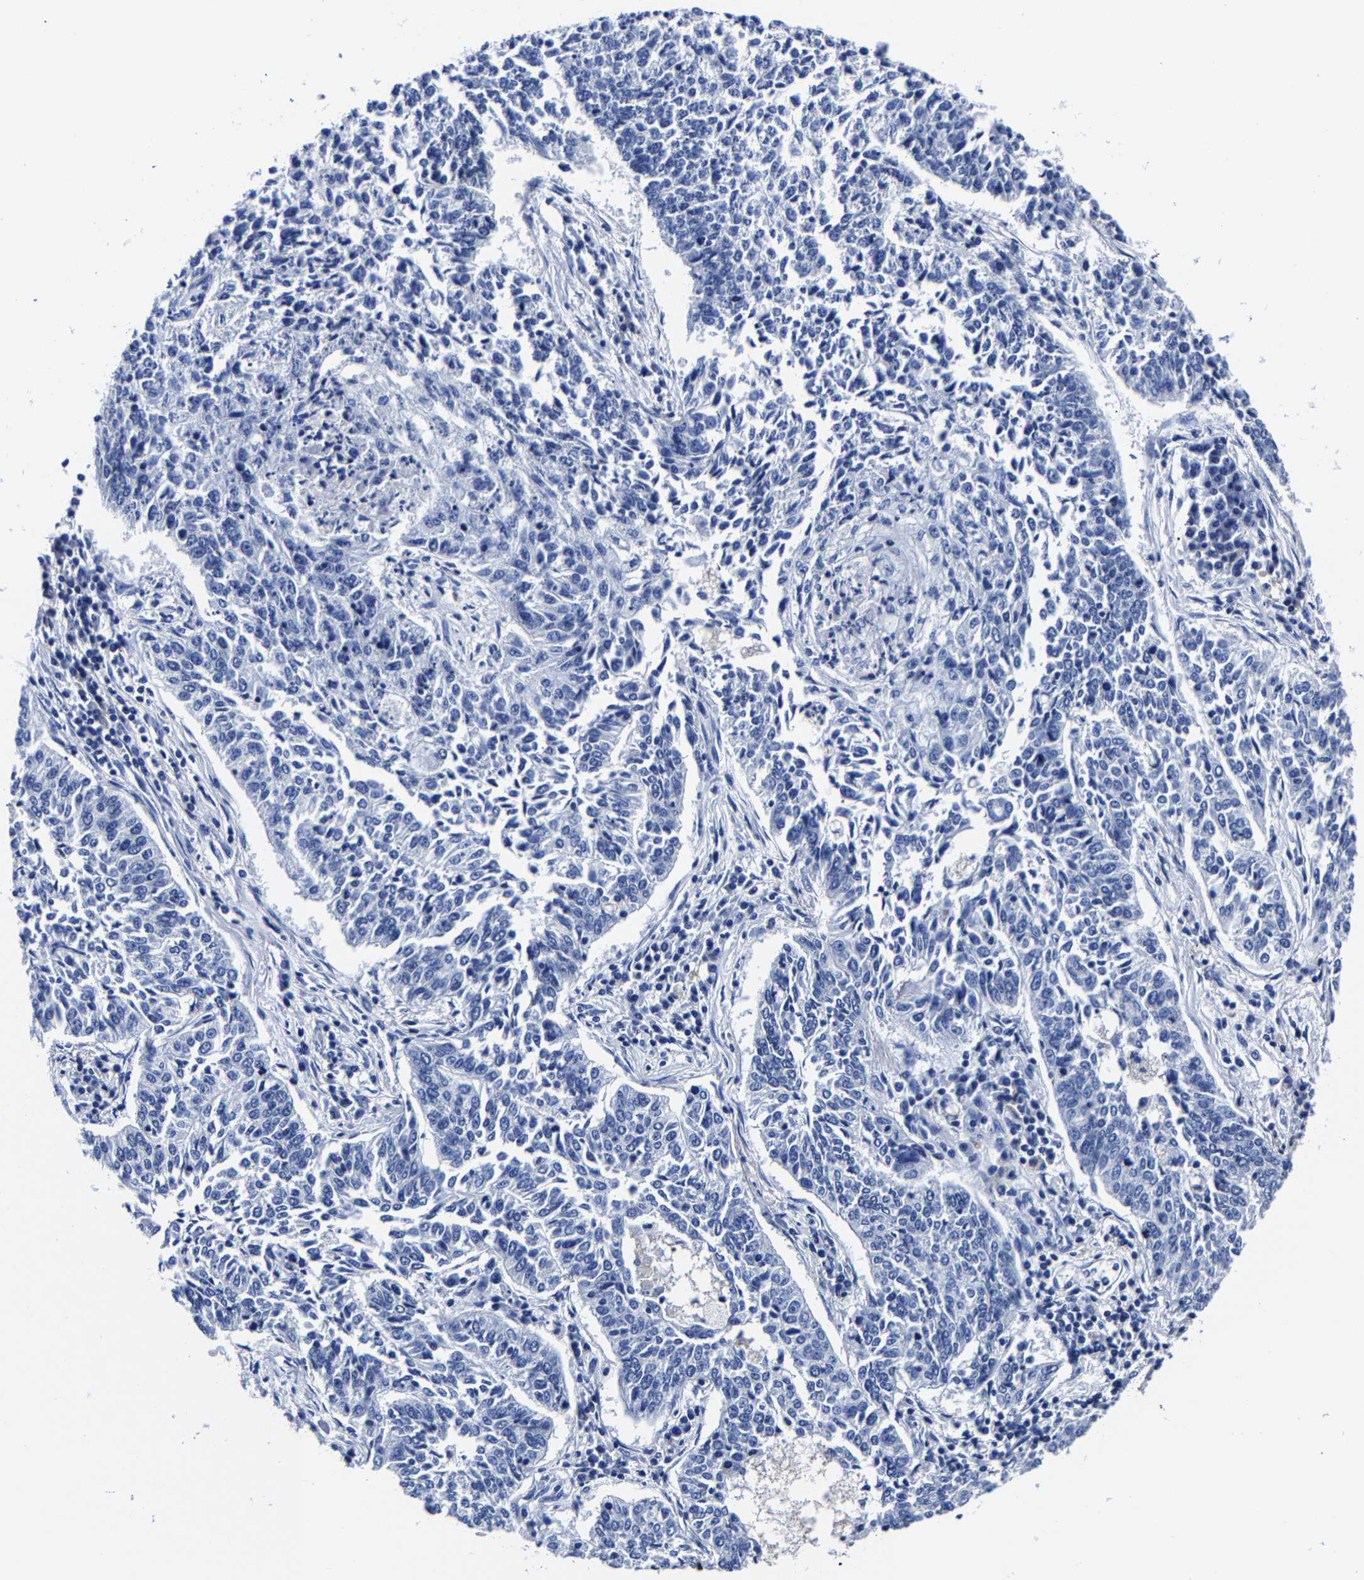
{"staining": {"intensity": "negative", "quantity": "none", "location": "none"}, "tissue": "lung cancer", "cell_type": "Tumor cells", "image_type": "cancer", "snomed": [{"axis": "morphology", "description": "Normal tissue, NOS"}, {"axis": "morphology", "description": "Squamous cell carcinoma, NOS"}, {"axis": "topography", "description": "Cartilage tissue"}, {"axis": "topography", "description": "Bronchus"}, {"axis": "topography", "description": "Lung"}], "caption": "Histopathology image shows no protein staining in tumor cells of squamous cell carcinoma (lung) tissue. (Stains: DAB IHC with hematoxylin counter stain, Microscopy: brightfield microscopy at high magnification).", "gene": "CPA2", "patient": {"sex": "female", "age": 49}}